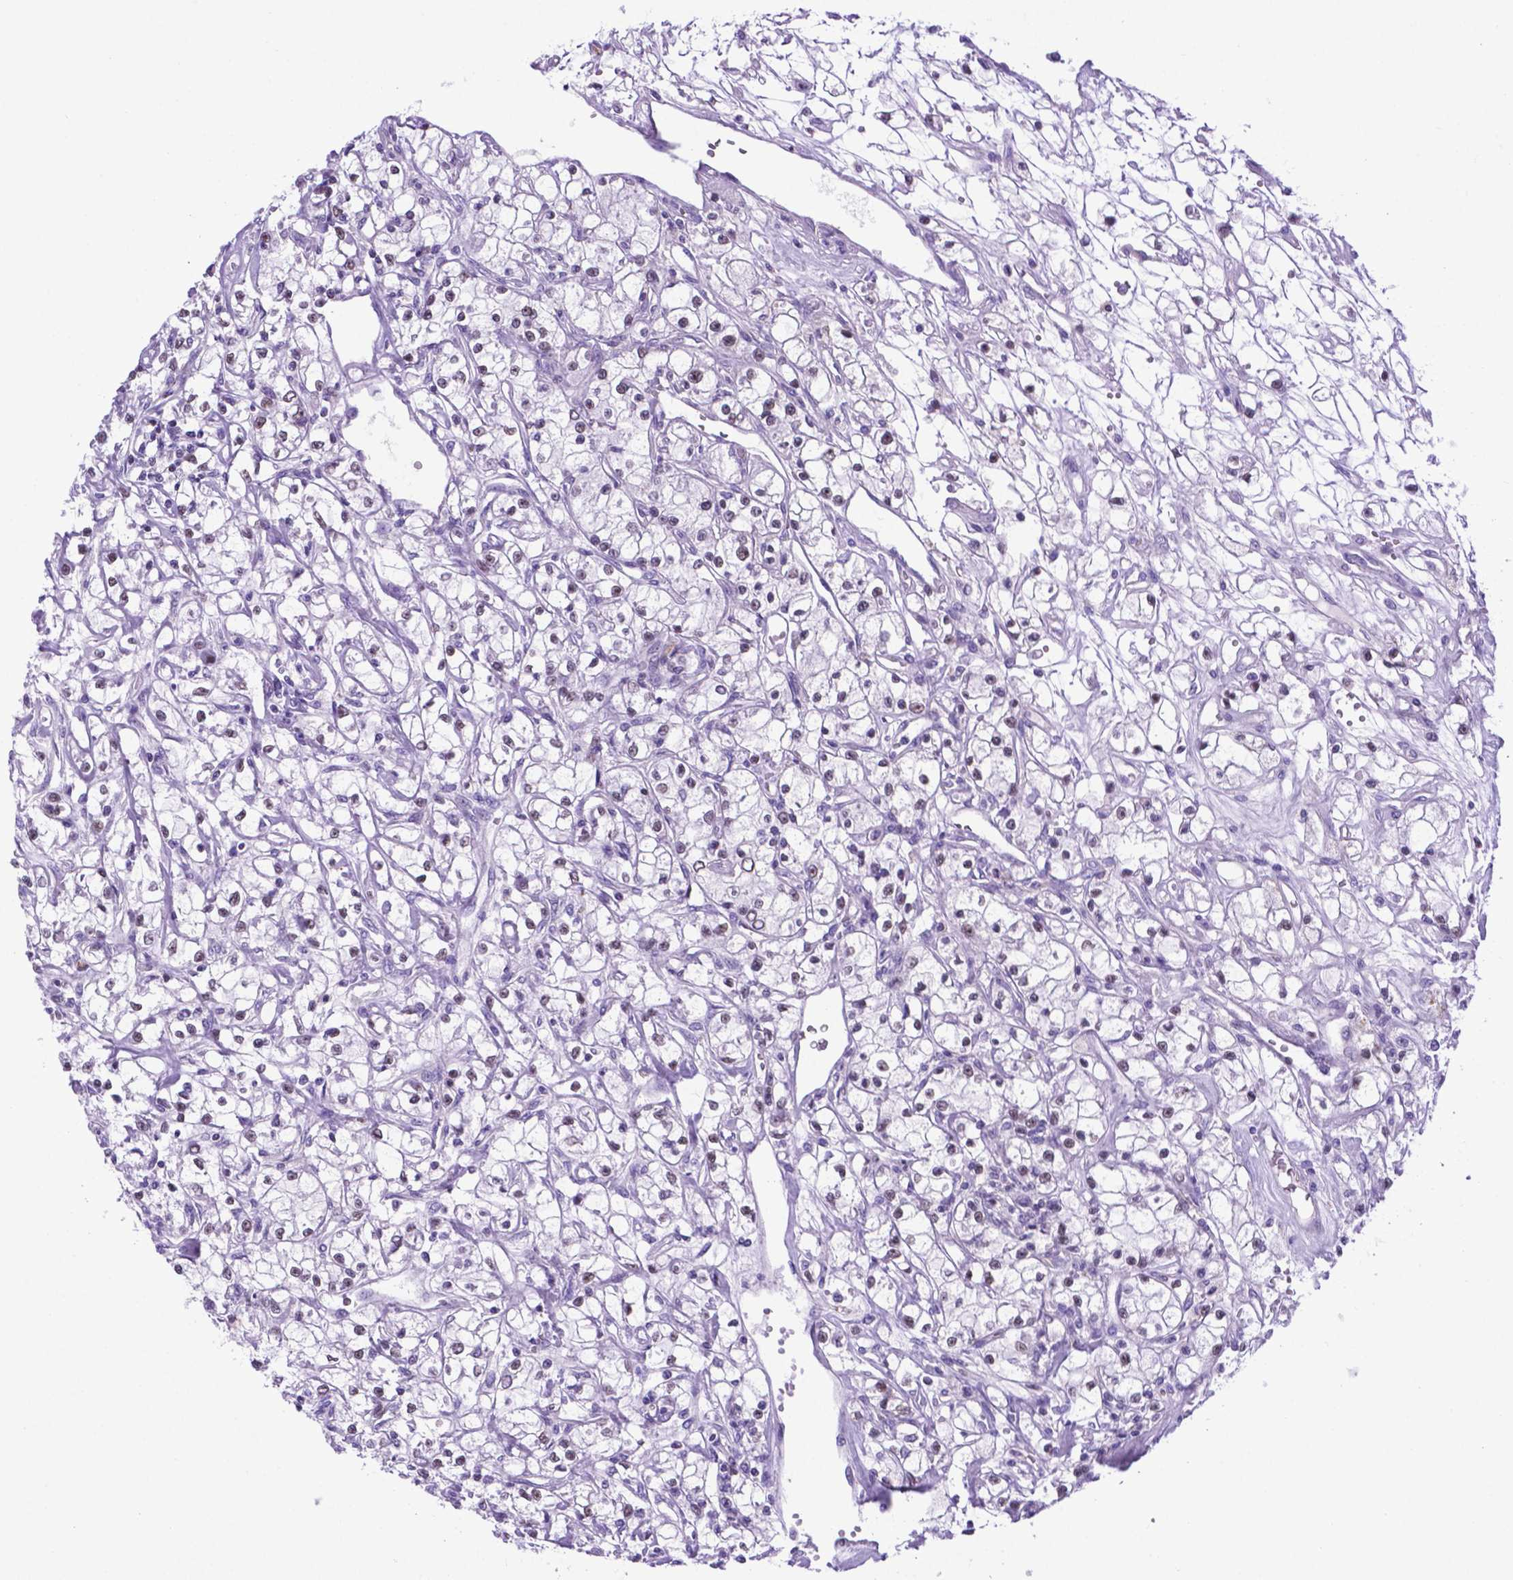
{"staining": {"intensity": "moderate", "quantity": ">75%", "location": "nuclear"}, "tissue": "renal cancer", "cell_type": "Tumor cells", "image_type": "cancer", "snomed": [{"axis": "morphology", "description": "Adenocarcinoma, NOS"}, {"axis": "topography", "description": "Kidney"}], "caption": "Protein staining shows moderate nuclear expression in approximately >75% of tumor cells in adenocarcinoma (renal). The protein of interest is stained brown, and the nuclei are stained in blue (DAB (3,3'-diaminobenzidine) IHC with brightfield microscopy, high magnification).", "gene": "POU3F3", "patient": {"sex": "female", "age": 59}}